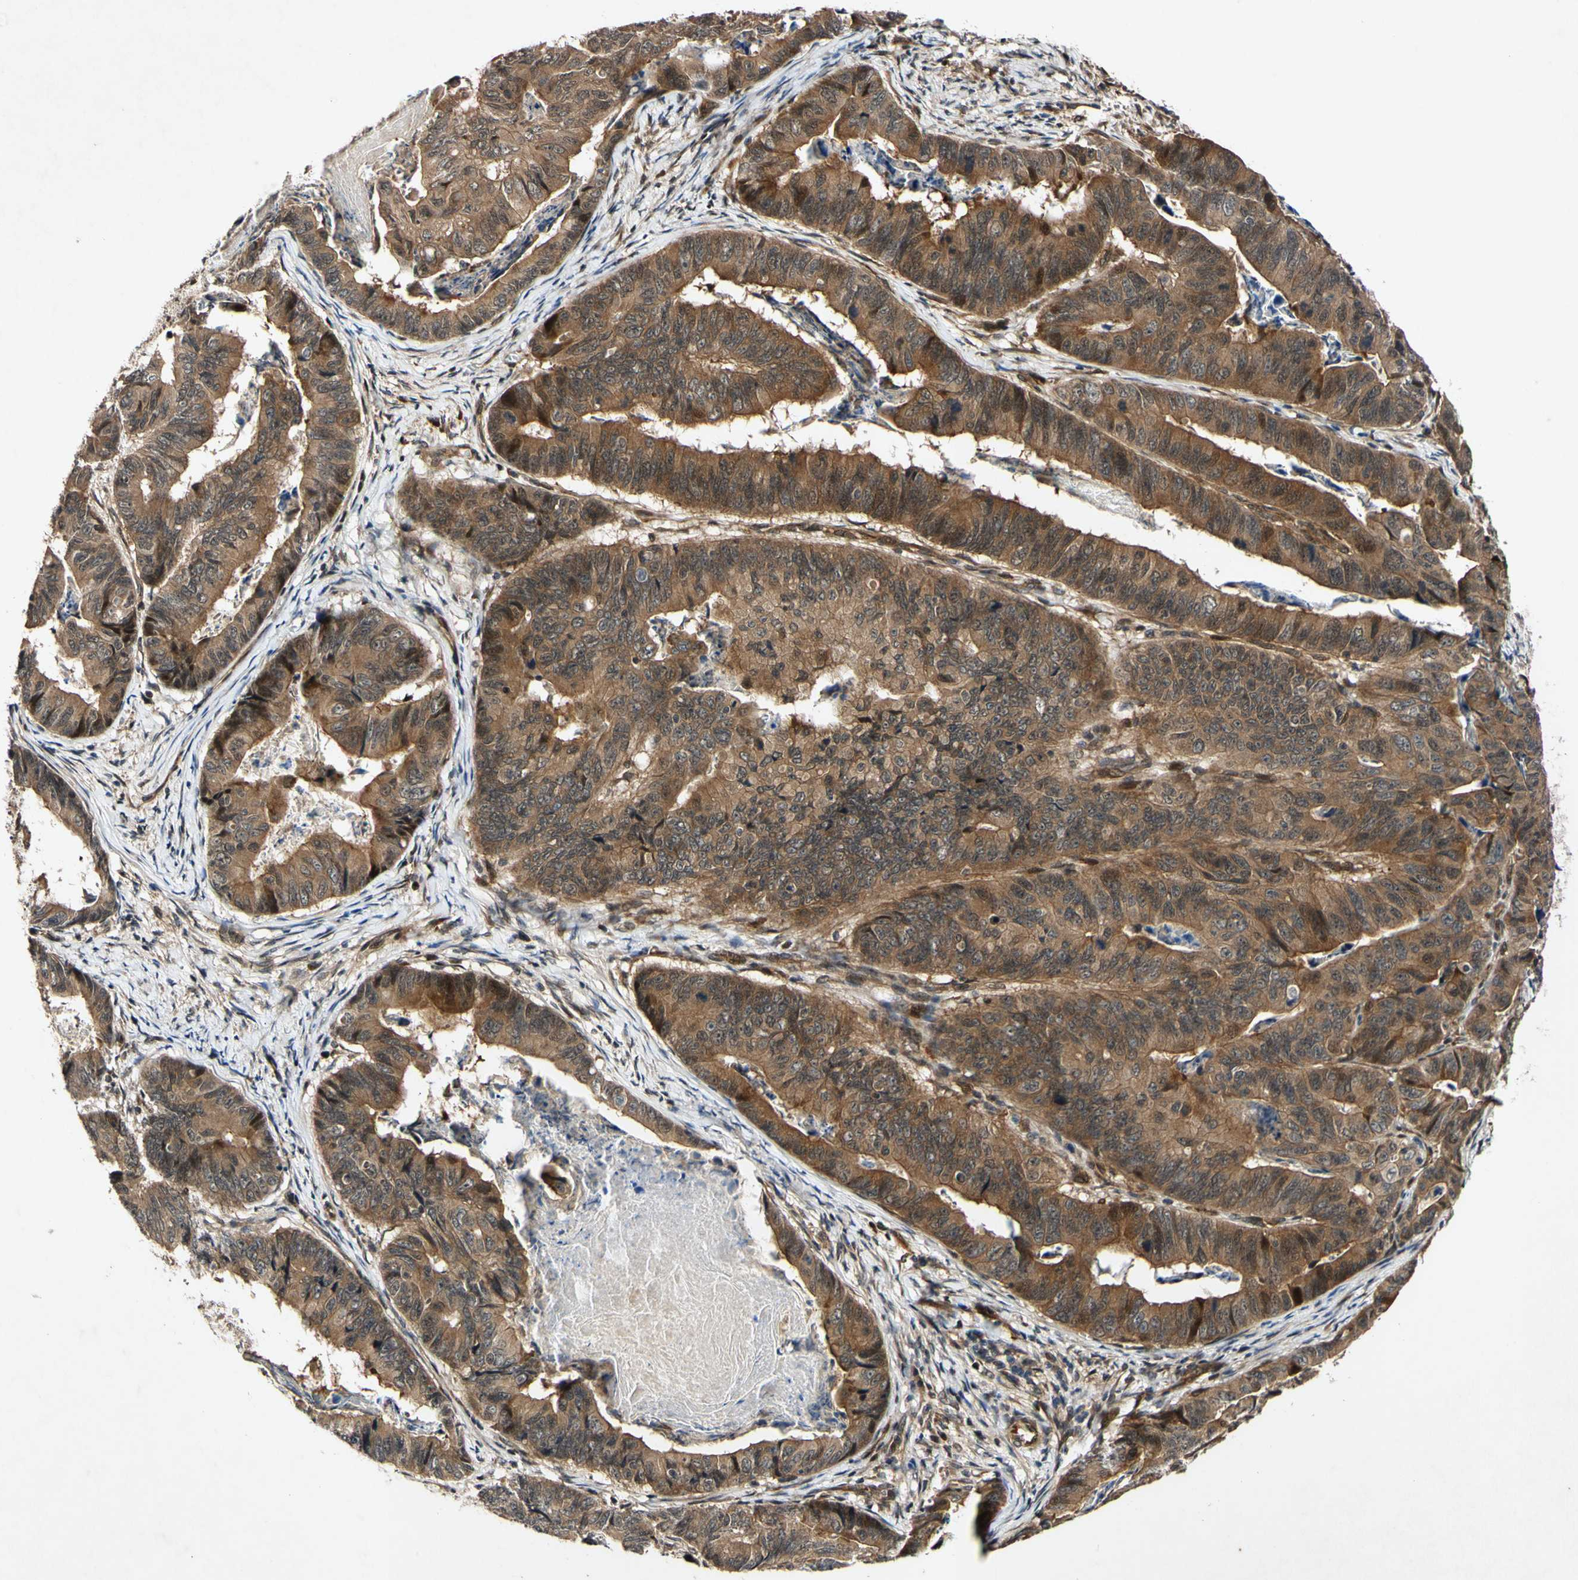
{"staining": {"intensity": "moderate", "quantity": ">75%", "location": "cytoplasmic/membranous"}, "tissue": "stomach cancer", "cell_type": "Tumor cells", "image_type": "cancer", "snomed": [{"axis": "morphology", "description": "Adenocarcinoma, NOS"}, {"axis": "topography", "description": "Stomach, lower"}], "caption": "A brown stain labels moderate cytoplasmic/membranous staining of a protein in human stomach adenocarcinoma tumor cells.", "gene": "CSNK1E", "patient": {"sex": "male", "age": 77}}